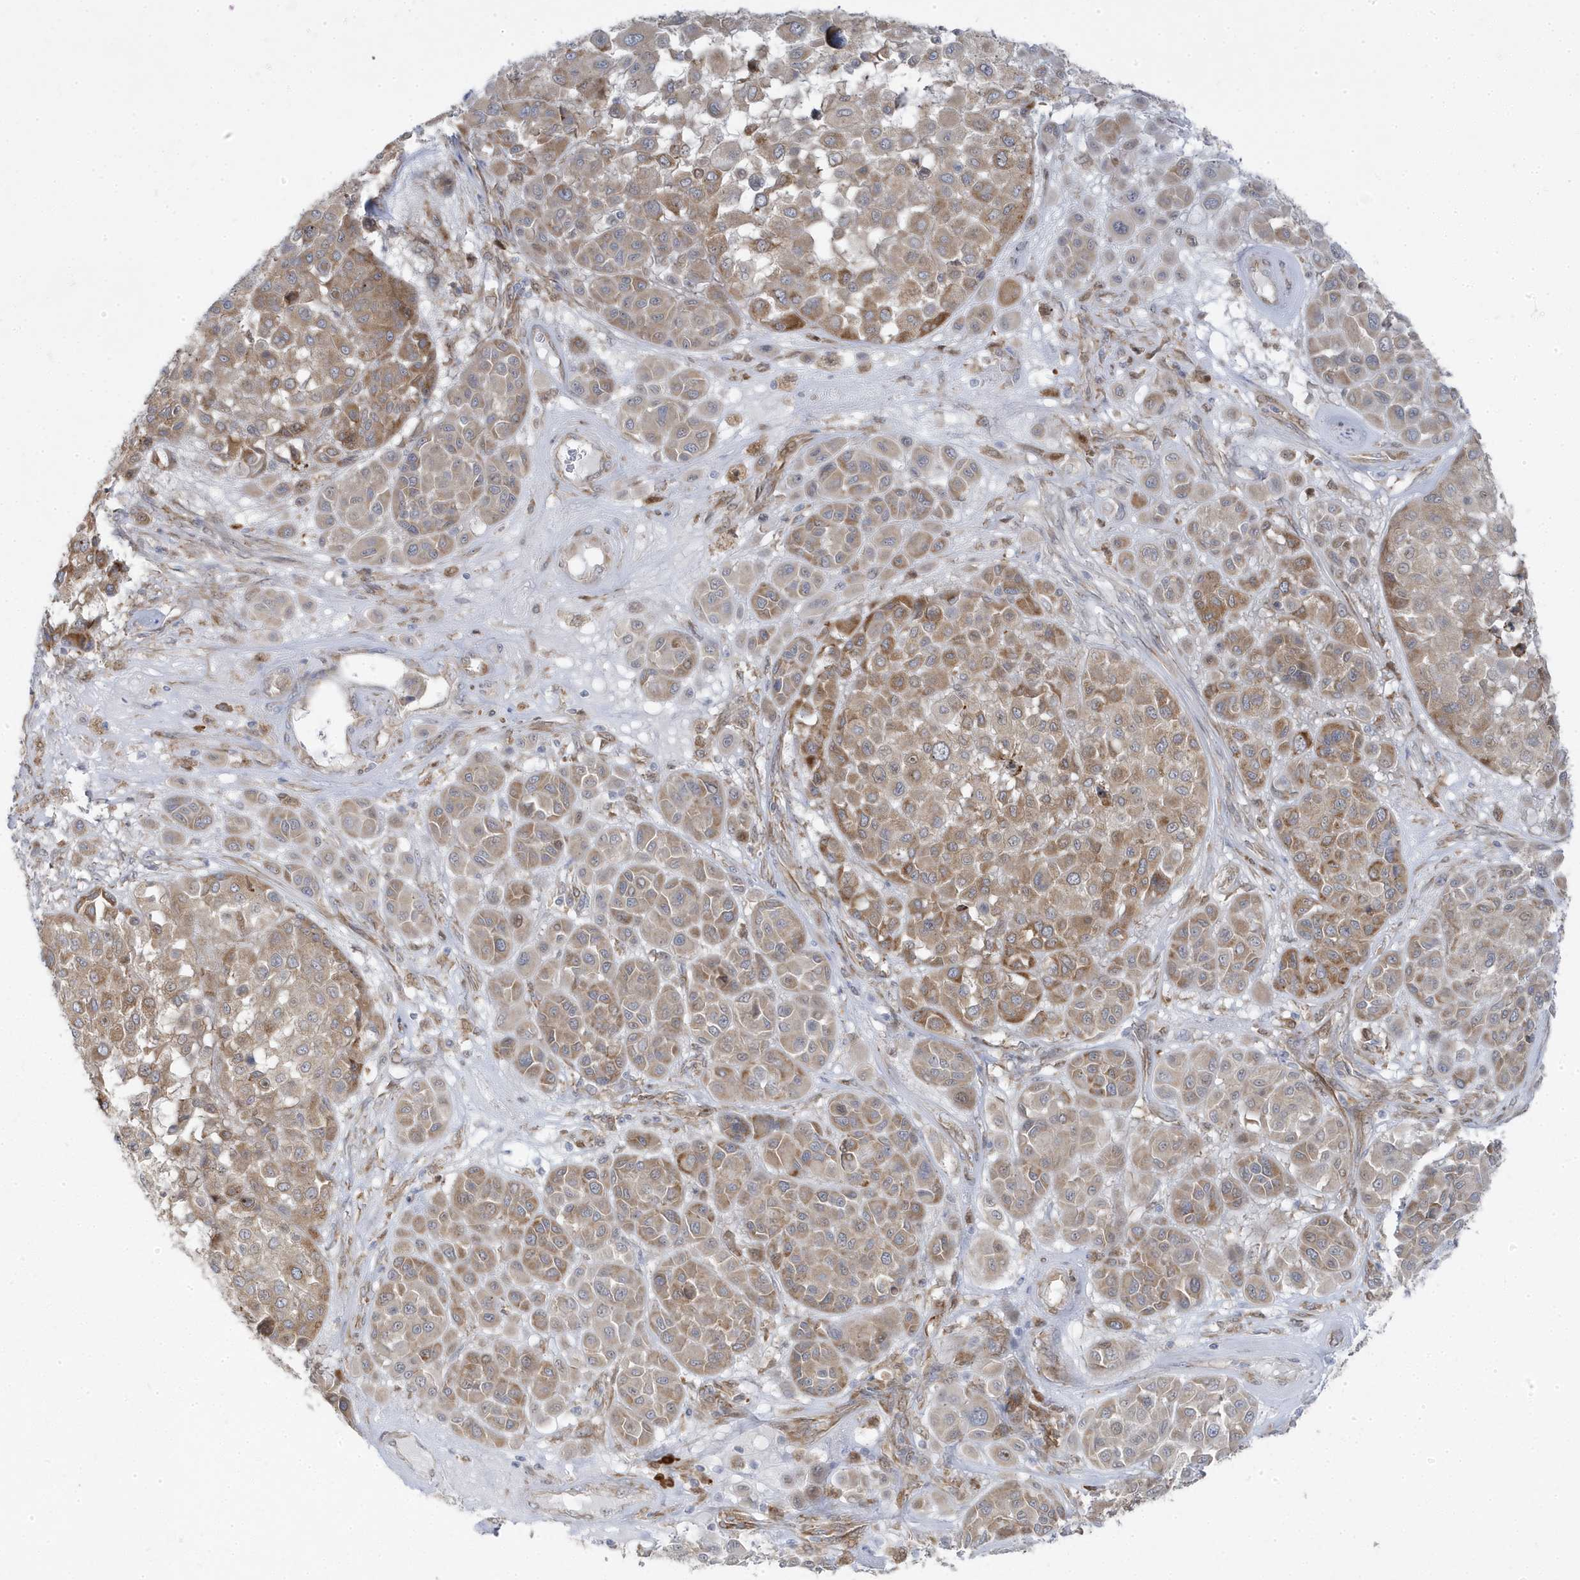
{"staining": {"intensity": "moderate", "quantity": ">75%", "location": "cytoplasmic/membranous"}, "tissue": "melanoma", "cell_type": "Tumor cells", "image_type": "cancer", "snomed": [{"axis": "morphology", "description": "Malignant melanoma, Metastatic site"}, {"axis": "topography", "description": "Soft tissue"}], "caption": "A brown stain shows moderate cytoplasmic/membranous positivity of a protein in melanoma tumor cells.", "gene": "ZNF654", "patient": {"sex": "male", "age": 41}}